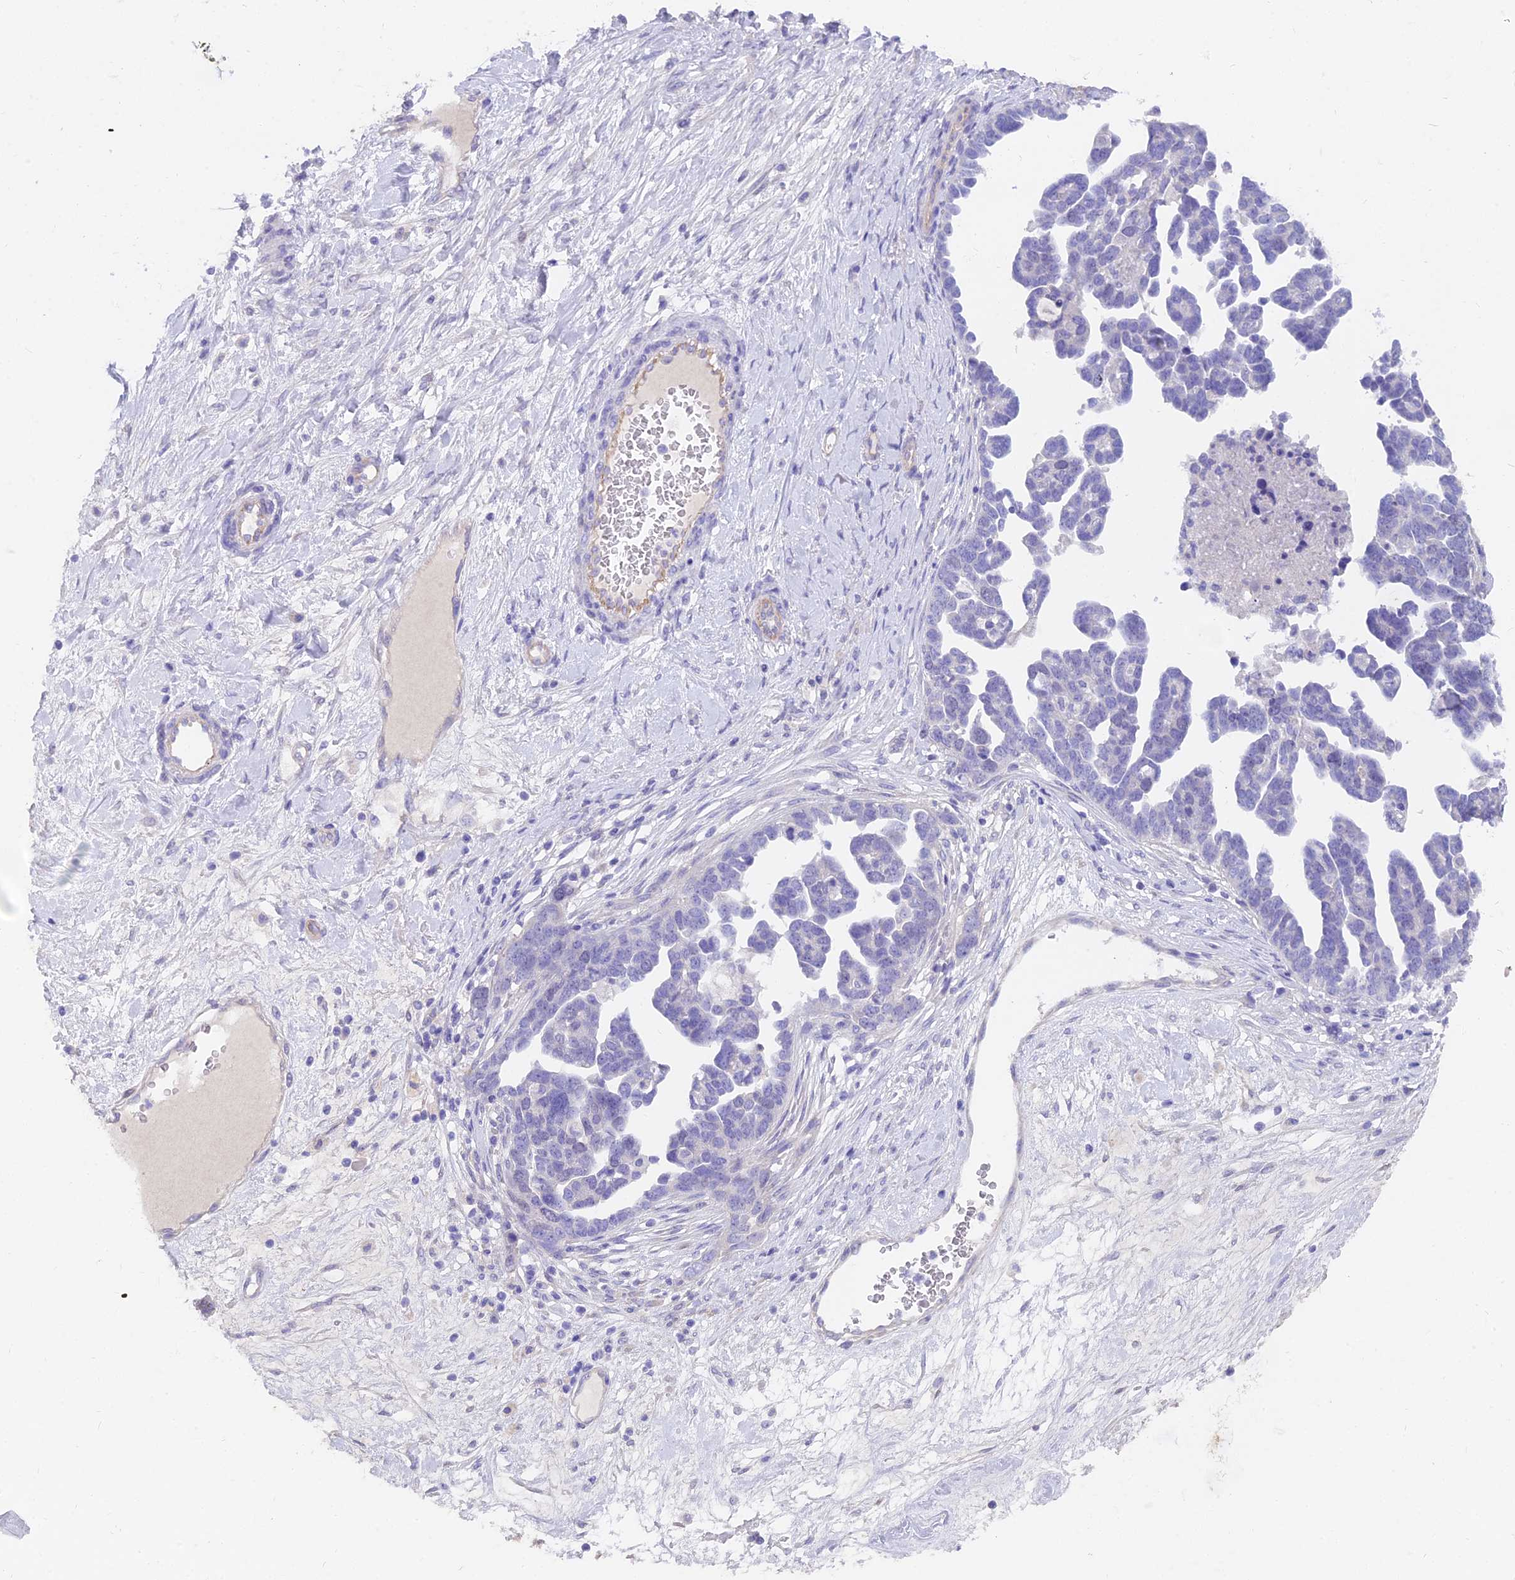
{"staining": {"intensity": "negative", "quantity": "none", "location": "none"}, "tissue": "ovarian cancer", "cell_type": "Tumor cells", "image_type": "cancer", "snomed": [{"axis": "morphology", "description": "Cystadenocarcinoma, serous, NOS"}, {"axis": "topography", "description": "Ovary"}], "caption": "High power microscopy photomicrograph of an immunohistochemistry micrograph of ovarian serous cystadenocarcinoma, revealing no significant positivity in tumor cells.", "gene": "FAM168B", "patient": {"sex": "female", "age": 54}}